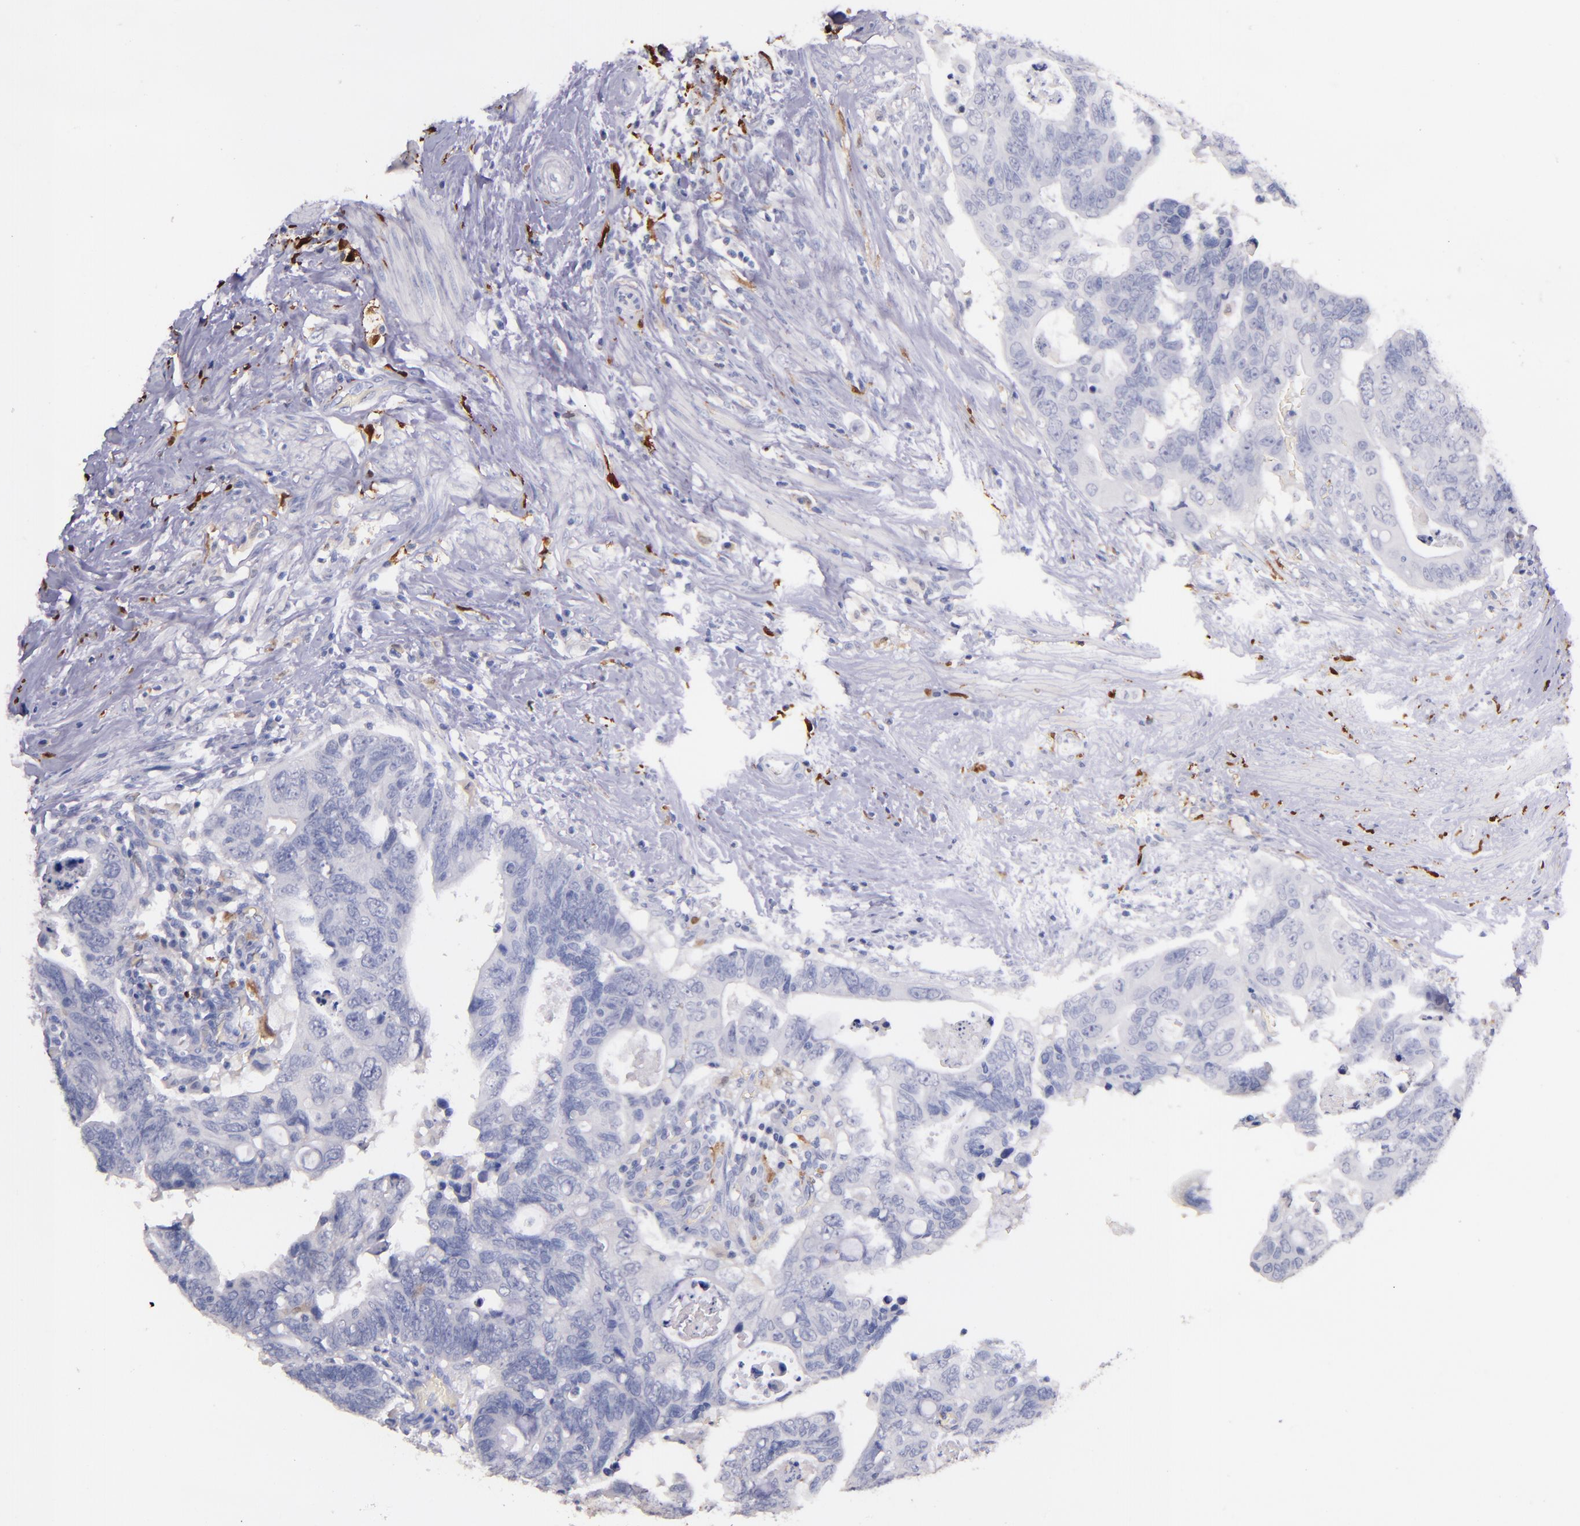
{"staining": {"intensity": "negative", "quantity": "none", "location": "none"}, "tissue": "colorectal cancer", "cell_type": "Tumor cells", "image_type": "cancer", "snomed": [{"axis": "morphology", "description": "Adenocarcinoma, NOS"}, {"axis": "topography", "description": "Rectum"}], "caption": "A photomicrograph of human adenocarcinoma (colorectal) is negative for staining in tumor cells.", "gene": "F13A1", "patient": {"sex": "male", "age": 53}}